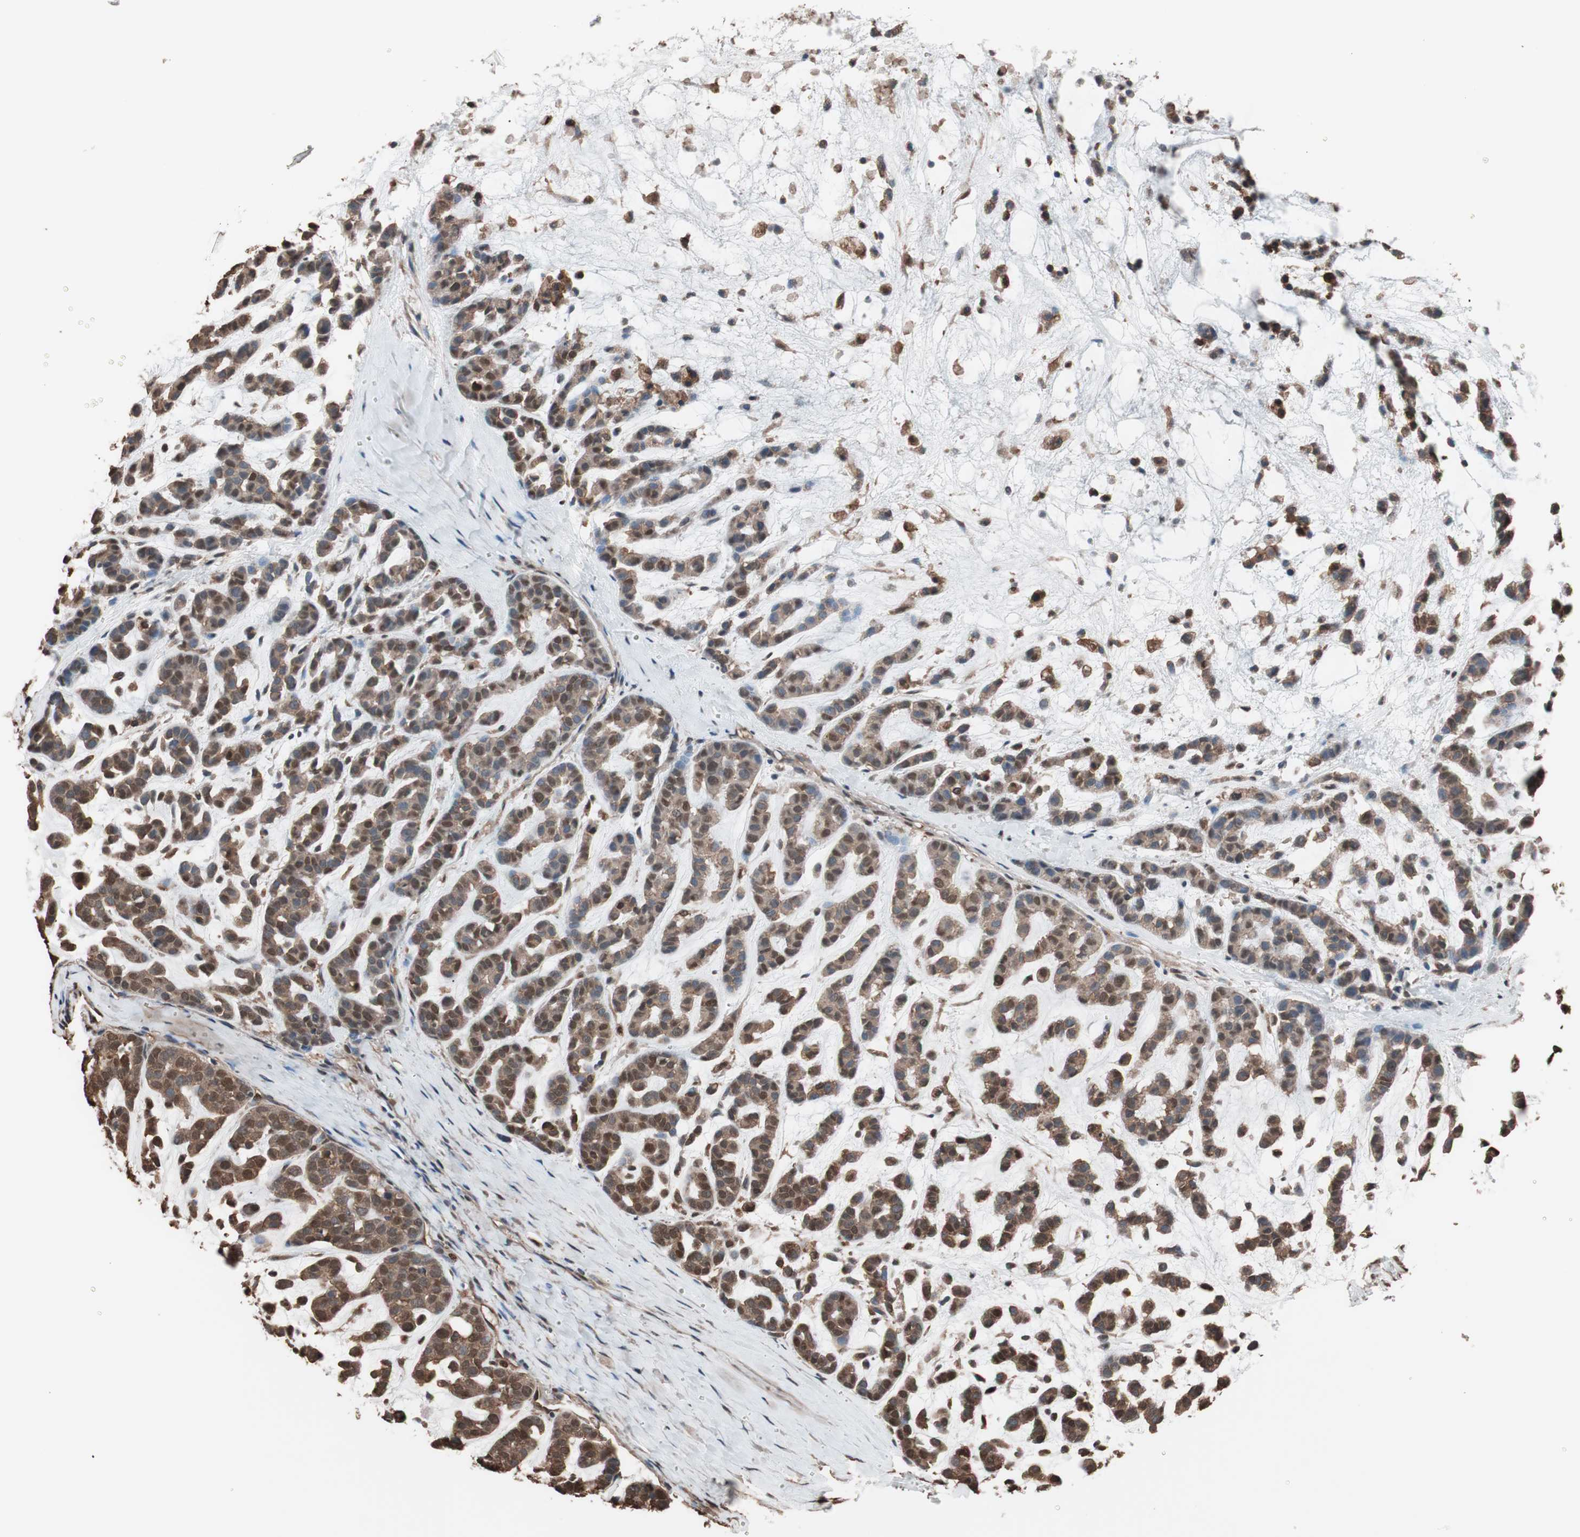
{"staining": {"intensity": "strong", "quantity": ">75%", "location": "cytoplasmic/membranous,nuclear"}, "tissue": "head and neck cancer", "cell_type": "Tumor cells", "image_type": "cancer", "snomed": [{"axis": "morphology", "description": "Adenocarcinoma, NOS"}, {"axis": "morphology", "description": "Adenoma, NOS"}, {"axis": "topography", "description": "Head-Neck"}], "caption": "Tumor cells display high levels of strong cytoplasmic/membranous and nuclear positivity in approximately >75% of cells in human head and neck adenoma.", "gene": "CALM2", "patient": {"sex": "female", "age": 55}}